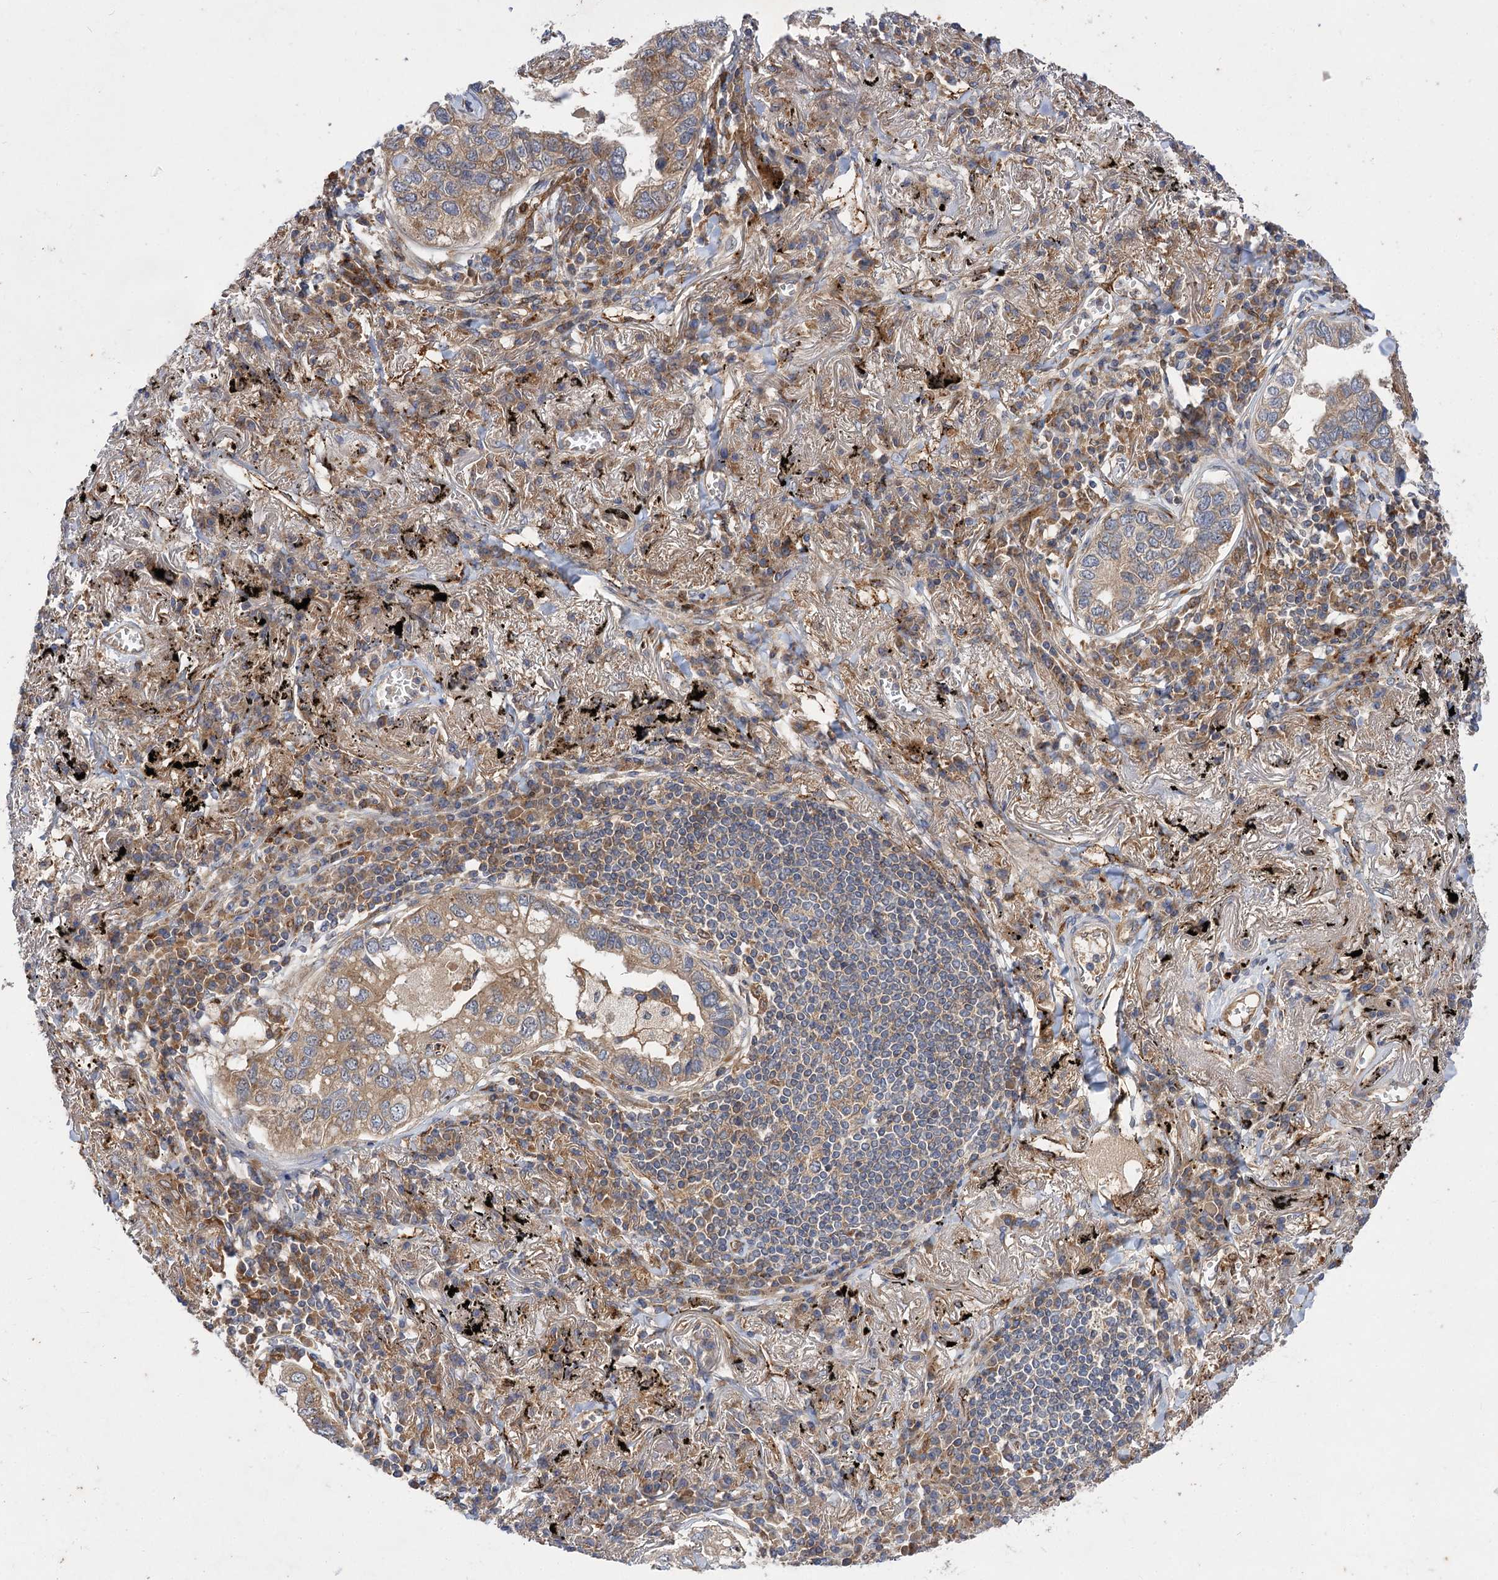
{"staining": {"intensity": "moderate", "quantity": ">75%", "location": "cytoplasmic/membranous"}, "tissue": "lung cancer", "cell_type": "Tumor cells", "image_type": "cancer", "snomed": [{"axis": "morphology", "description": "Adenocarcinoma, NOS"}, {"axis": "topography", "description": "Lung"}], "caption": "A high-resolution micrograph shows IHC staining of lung cancer (adenocarcinoma), which displays moderate cytoplasmic/membranous staining in about >75% of tumor cells.", "gene": "PATL1", "patient": {"sex": "male", "age": 65}}